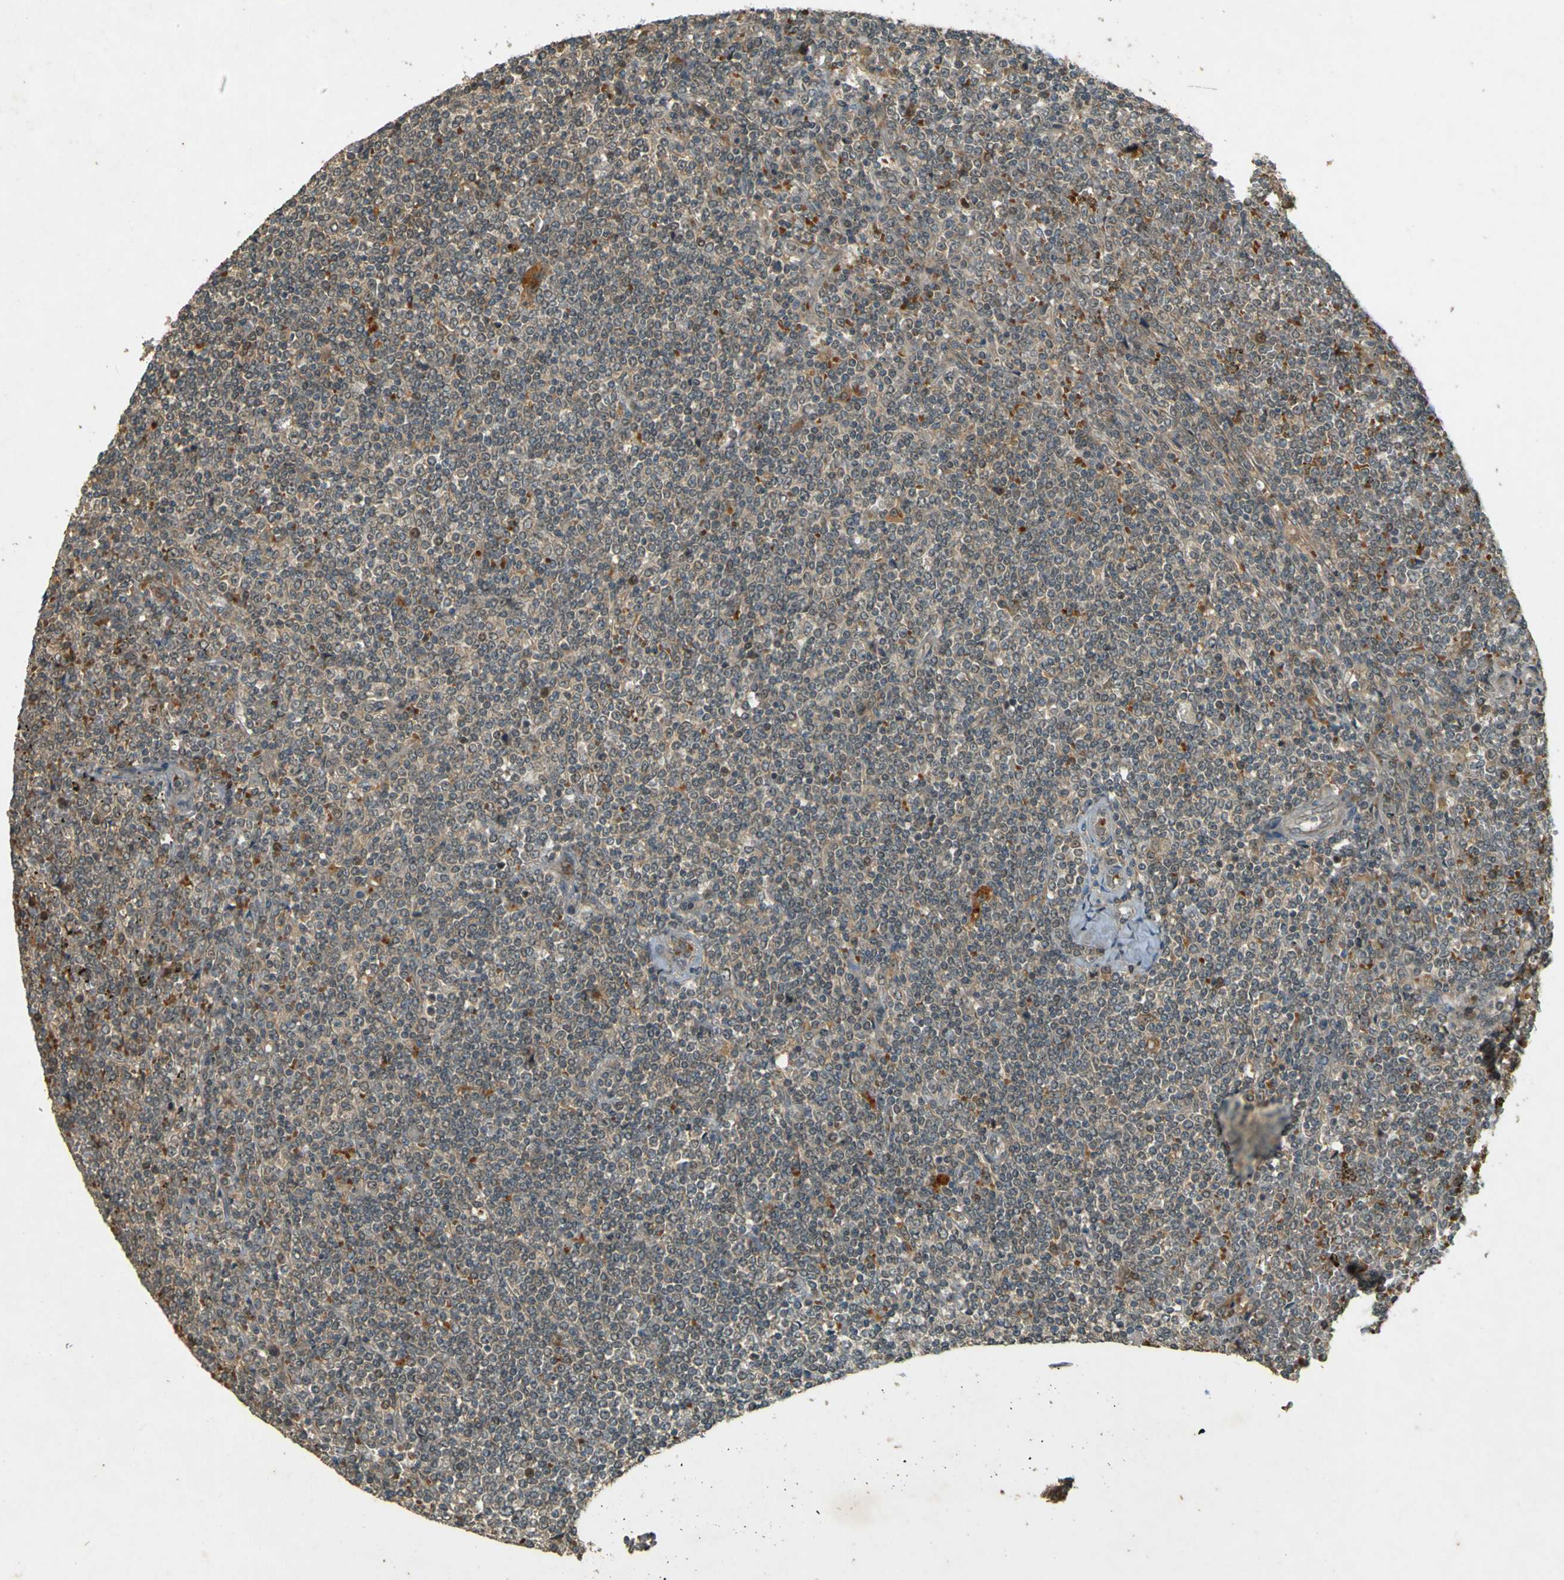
{"staining": {"intensity": "weak", "quantity": ">75%", "location": "cytoplasmic/membranous"}, "tissue": "lymphoma", "cell_type": "Tumor cells", "image_type": "cancer", "snomed": [{"axis": "morphology", "description": "Malignant lymphoma, non-Hodgkin's type, Low grade"}, {"axis": "topography", "description": "Spleen"}], "caption": "Immunohistochemistry micrograph of lymphoma stained for a protein (brown), which exhibits low levels of weak cytoplasmic/membranous positivity in approximately >75% of tumor cells.", "gene": "MPDZ", "patient": {"sex": "female", "age": 19}}